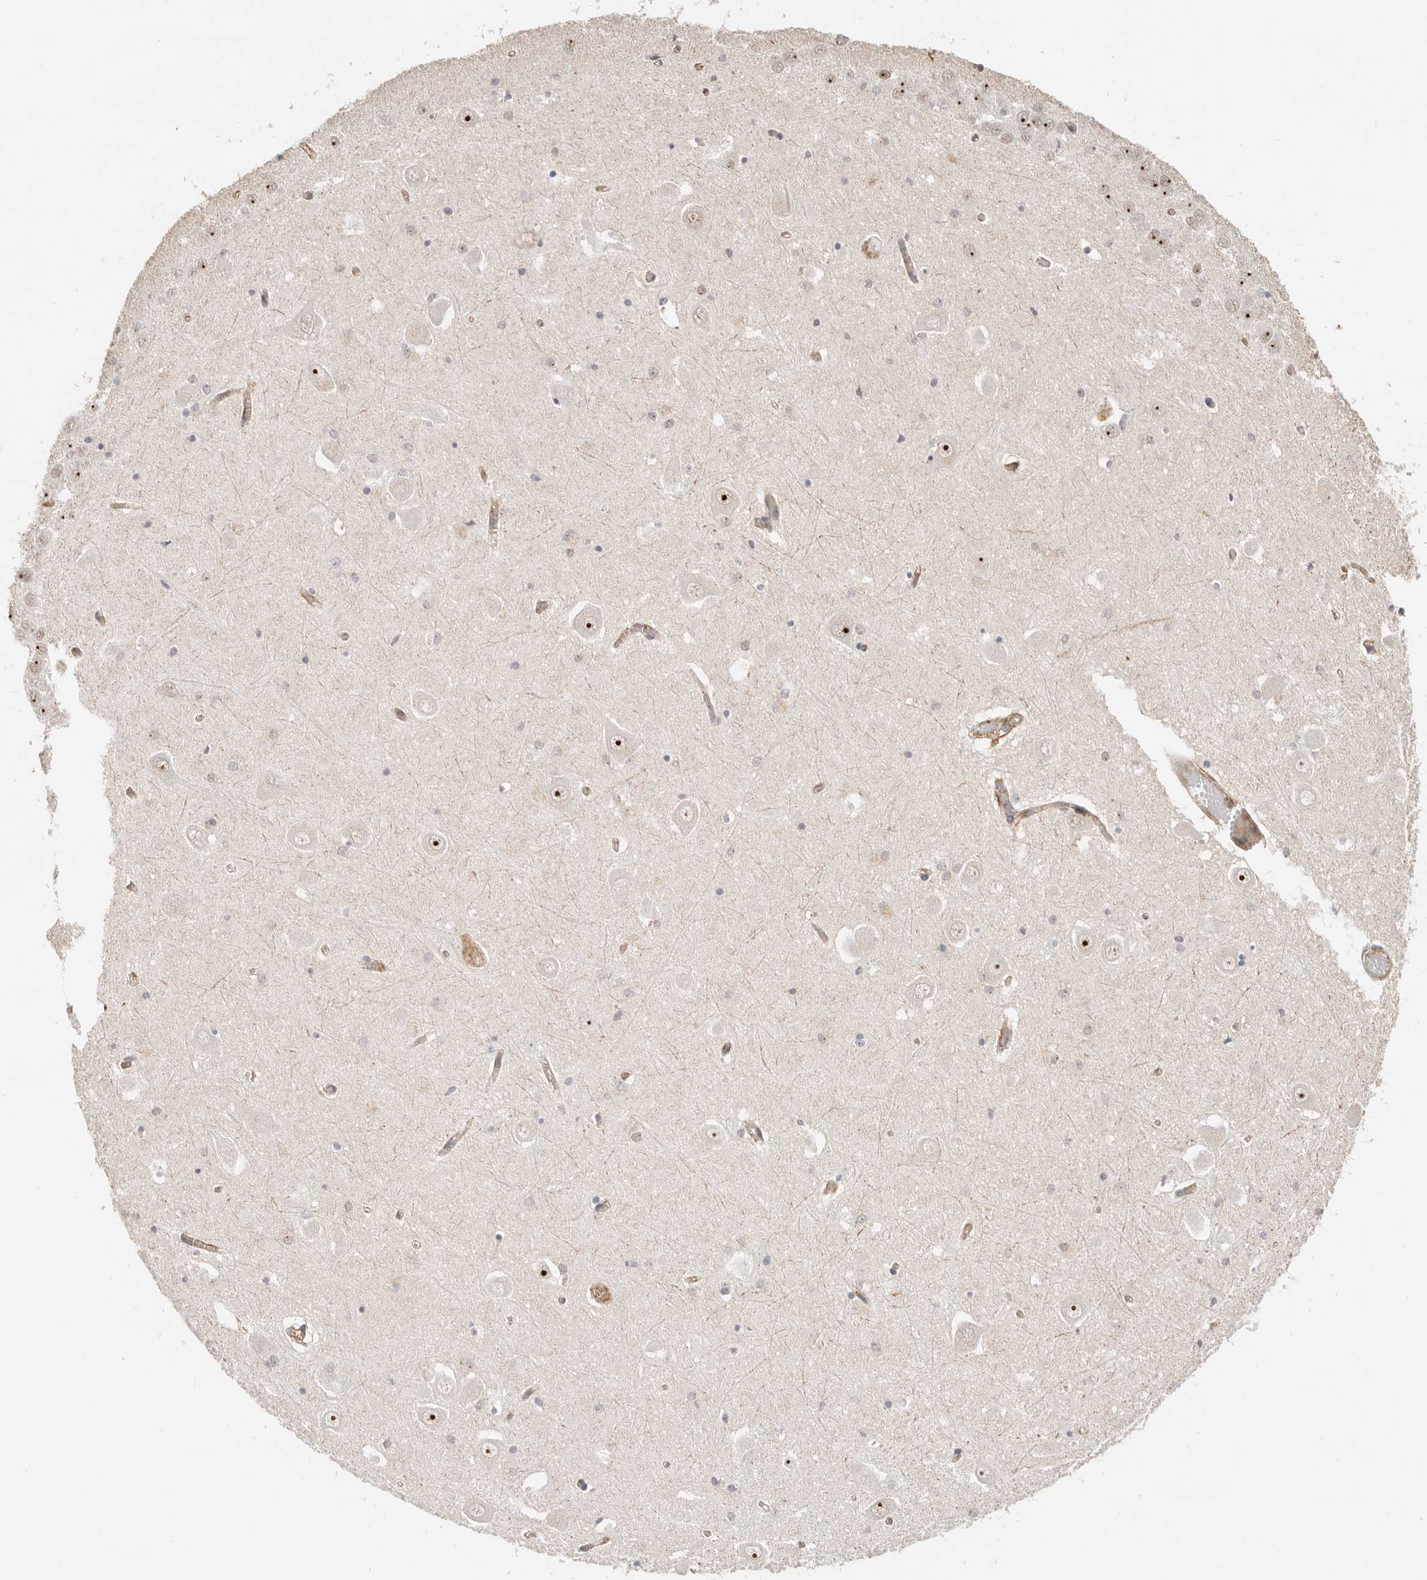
{"staining": {"intensity": "moderate", "quantity": "<25%", "location": "nuclear"}, "tissue": "hippocampus", "cell_type": "Glial cells", "image_type": "normal", "snomed": [{"axis": "morphology", "description": "Normal tissue, NOS"}, {"axis": "topography", "description": "Hippocampus"}], "caption": "Hippocampus stained with DAB (3,3'-diaminobenzidine) IHC shows low levels of moderate nuclear staining in approximately <25% of glial cells. The protein of interest is shown in brown color, while the nuclei are stained blue.", "gene": "HEXD", "patient": {"sex": "male", "age": 70}}